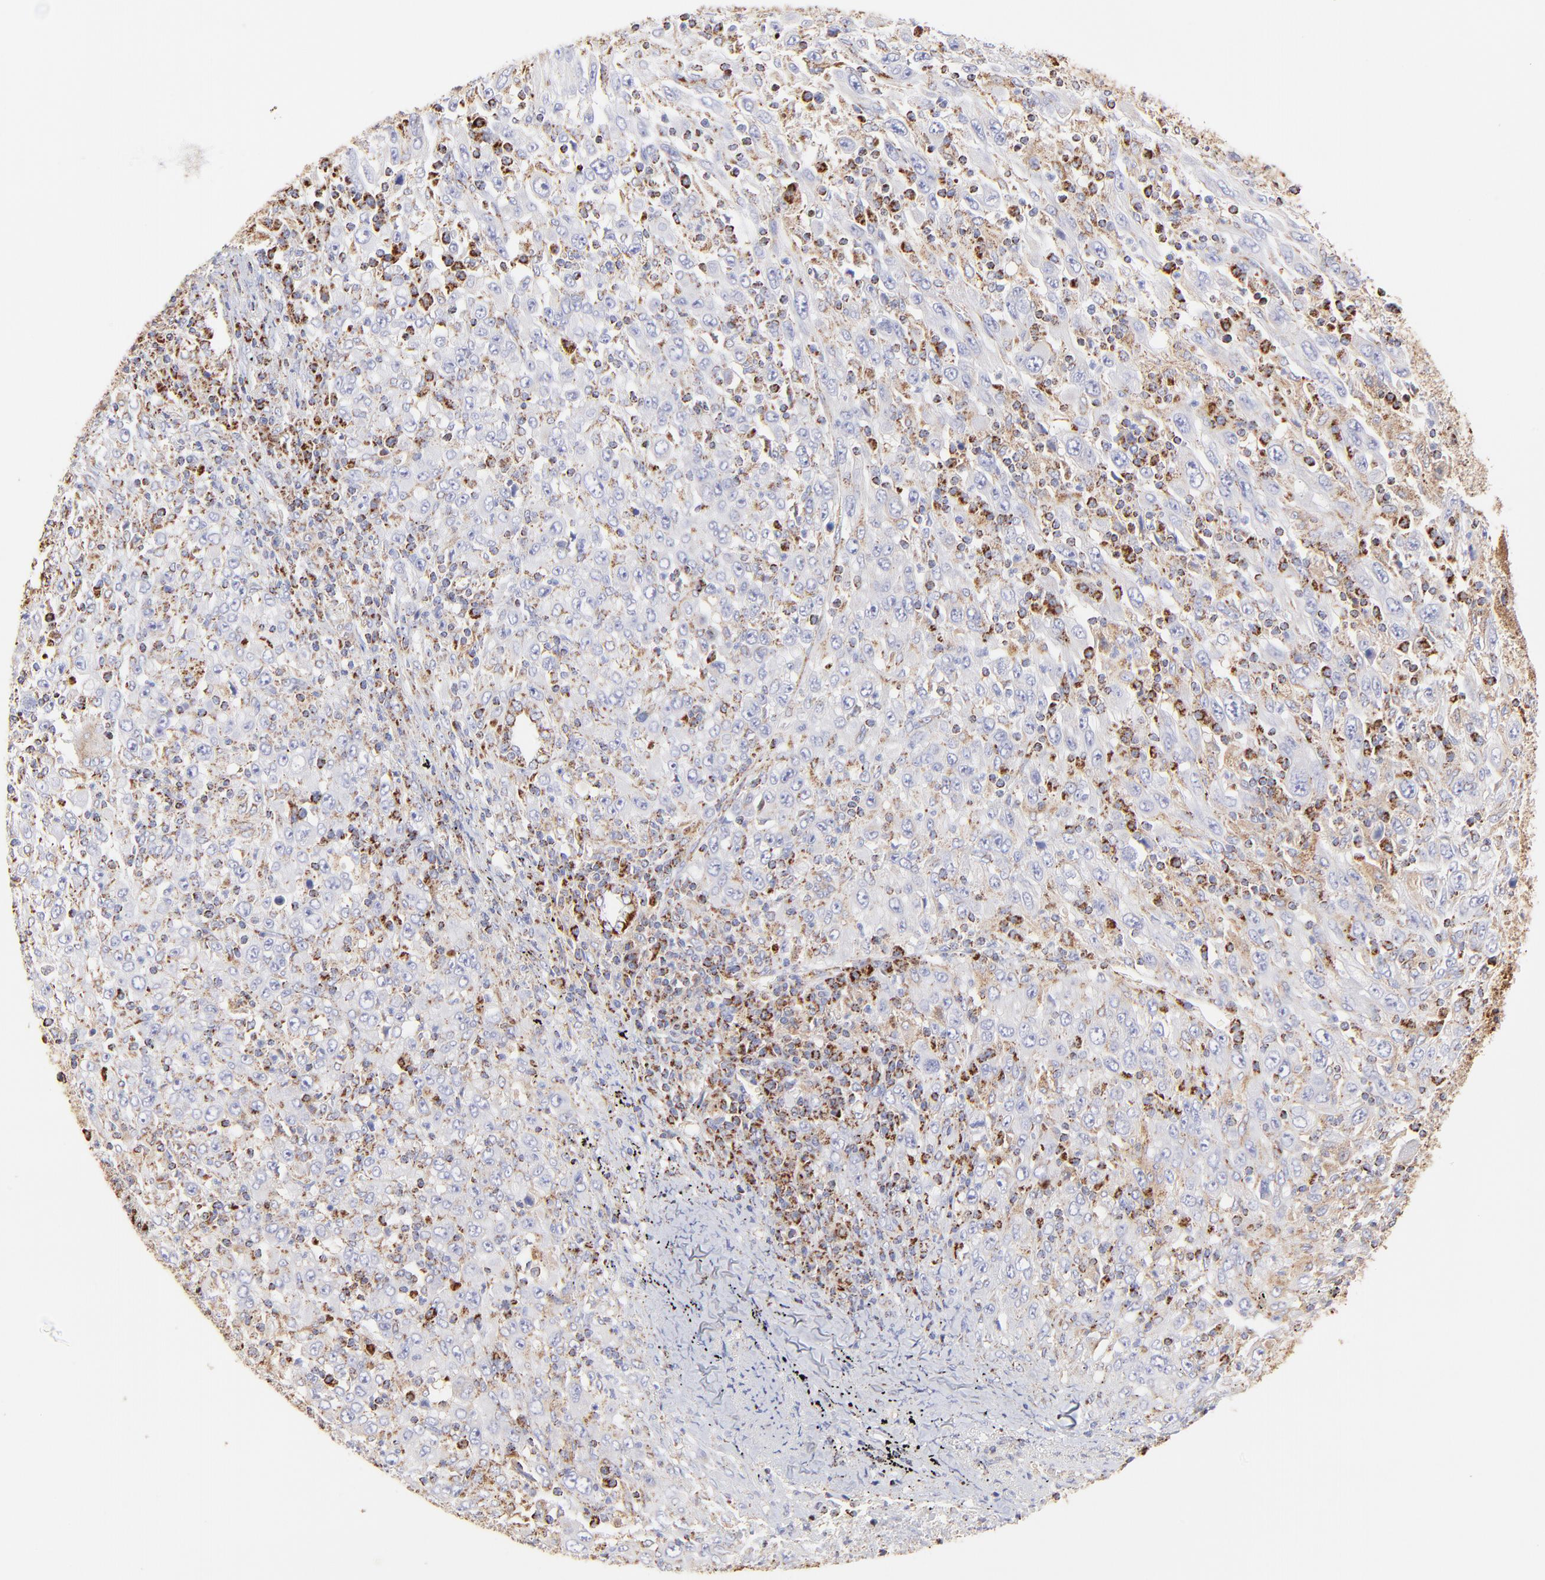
{"staining": {"intensity": "negative", "quantity": "none", "location": "none"}, "tissue": "melanoma", "cell_type": "Tumor cells", "image_type": "cancer", "snomed": [{"axis": "morphology", "description": "Malignant melanoma, Metastatic site"}, {"axis": "topography", "description": "Skin"}], "caption": "Tumor cells are negative for protein expression in human malignant melanoma (metastatic site). Brightfield microscopy of immunohistochemistry (IHC) stained with DAB (3,3'-diaminobenzidine) (brown) and hematoxylin (blue), captured at high magnification.", "gene": "ECH1", "patient": {"sex": "female", "age": 56}}